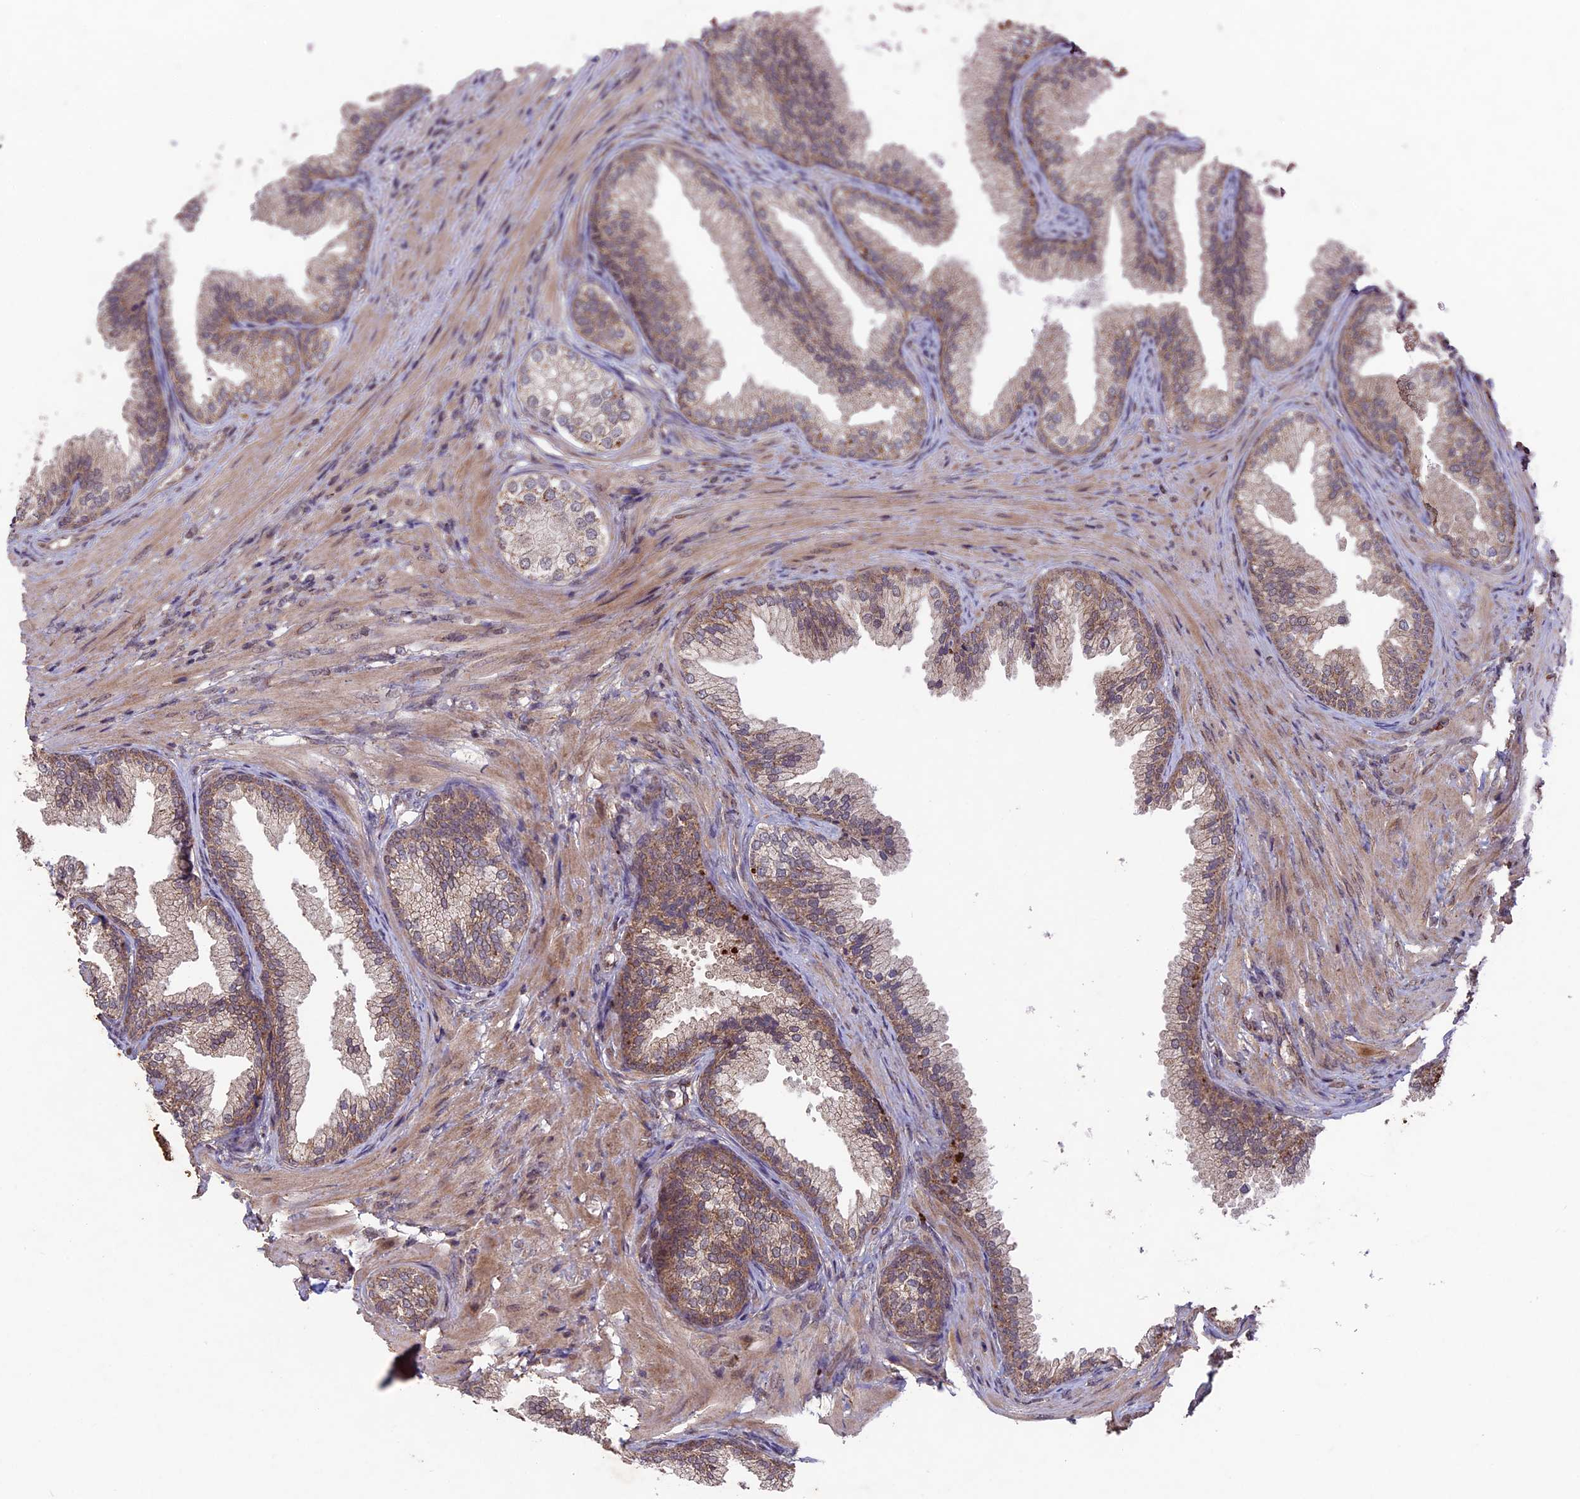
{"staining": {"intensity": "moderate", "quantity": ">75%", "location": "cytoplasmic/membranous"}, "tissue": "prostate", "cell_type": "Glandular cells", "image_type": "normal", "snomed": [{"axis": "morphology", "description": "Normal tissue, NOS"}, {"axis": "topography", "description": "Prostate"}], "caption": "A medium amount of moderate cytoplasmic/membranous positivity is seen in approximately >75% of glandular cells in benign prostate.", "gene": "RCCD1", "patient": {"sex": "male", "age": 76}}